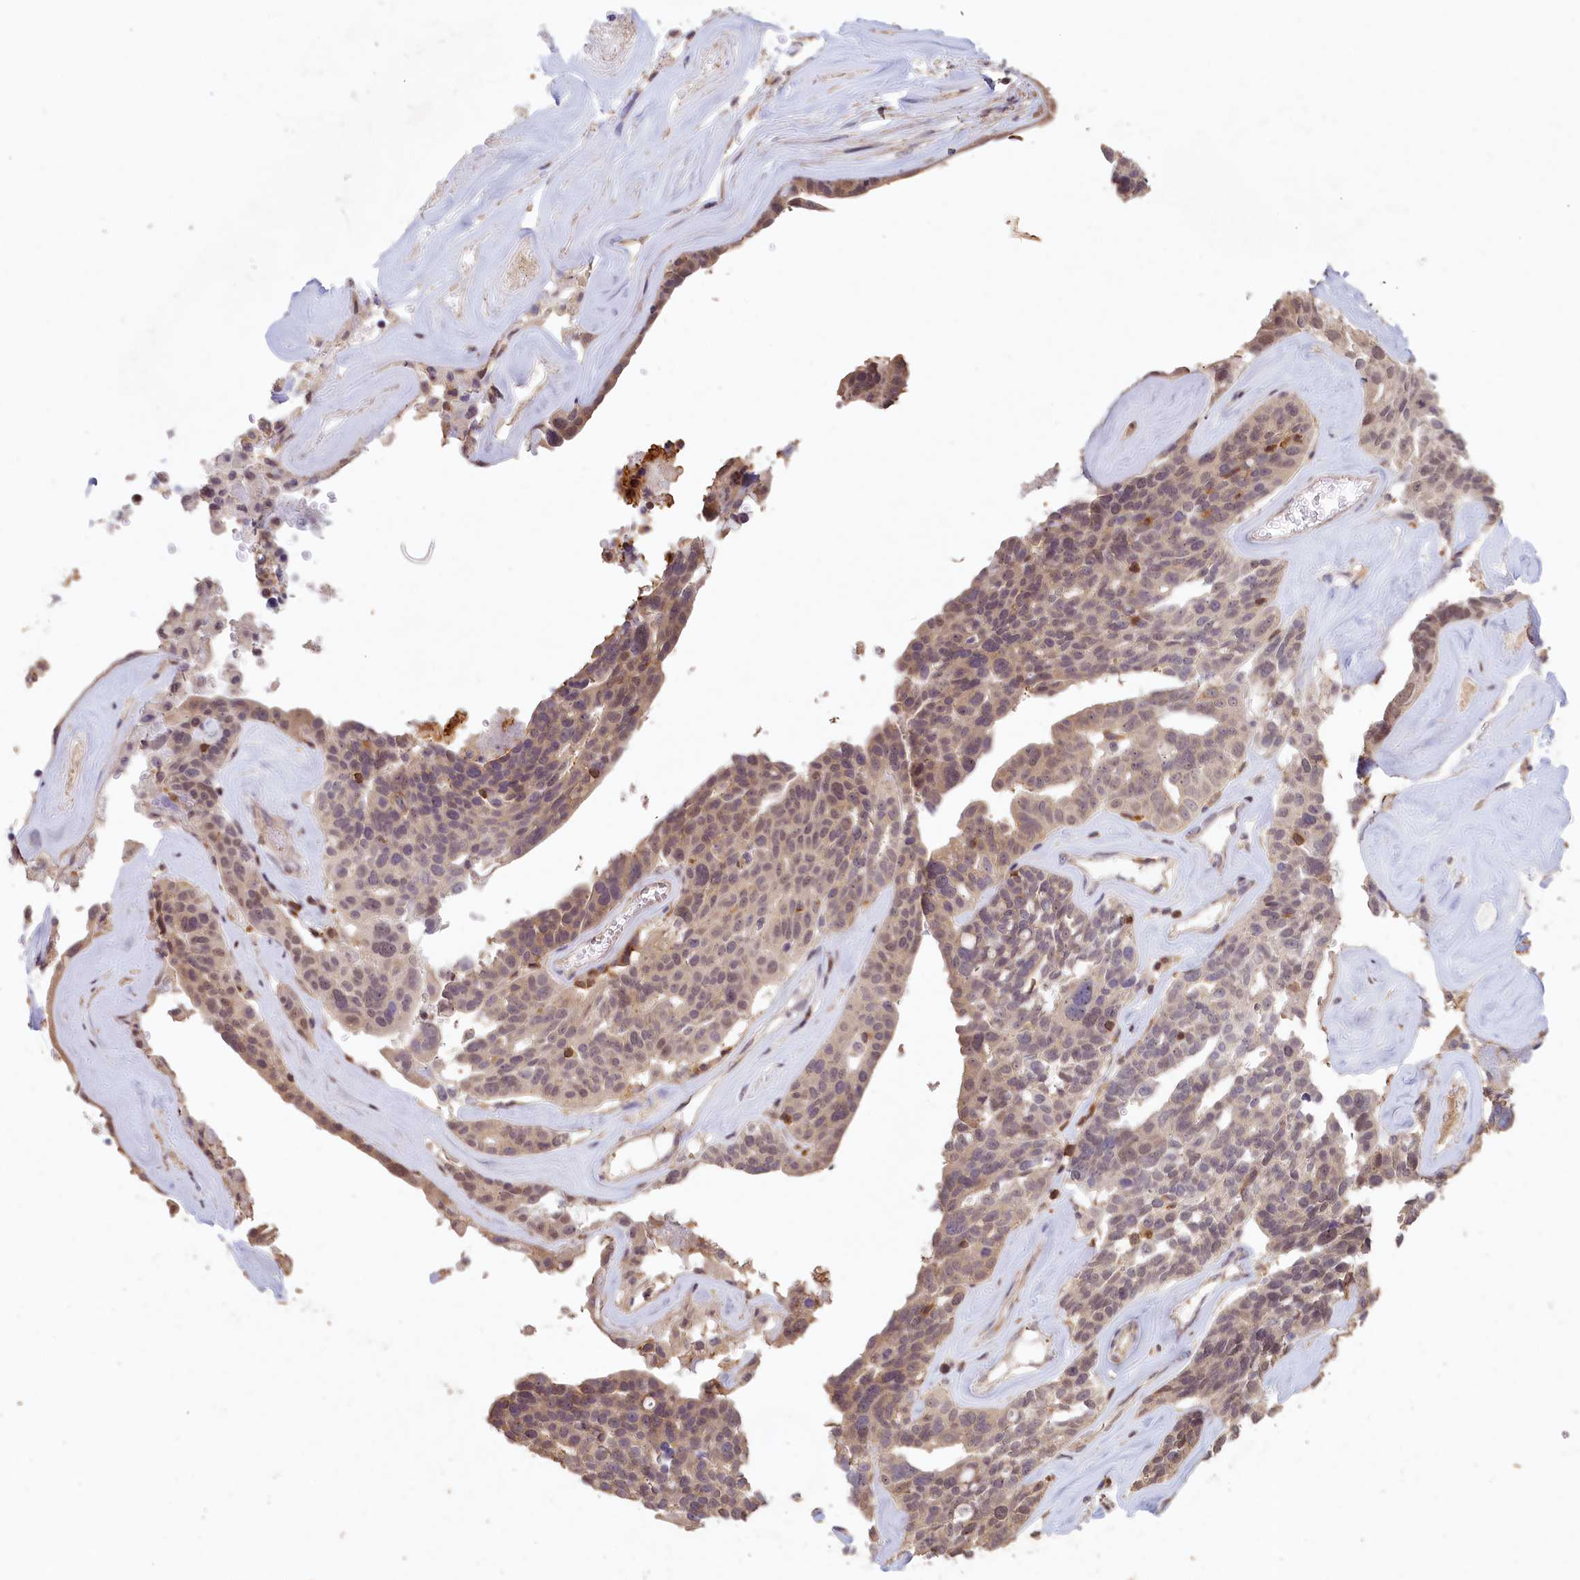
{"staining": {"intensity": "weak", "quantity": "25%-75%", "location": "cytoplasmic/membranous,nuclear"}, "tissue": "ovarian cancer", "cell_type": "Tumor cells", "image_type": "cancer", "snomed": [{"axis": "morphology", "description": "Cystadenocarcinoma, serous, NOS"}, {"axis": "topography", "description": "Ovary"}], "caption": "IHC micrograph of neoplastic tissue: ovarian serous cystadenocarcinoma stained using immunohistochemistry exhibits low levels of weak protein expression localized specifically in the cytoplasmic/membranous and nuclear of tumor cells, appearing as a cytoplasmic/membranous and nuclear brown color.", "gene": "MADD", "patient": {"sex": "female", "age": 59}}